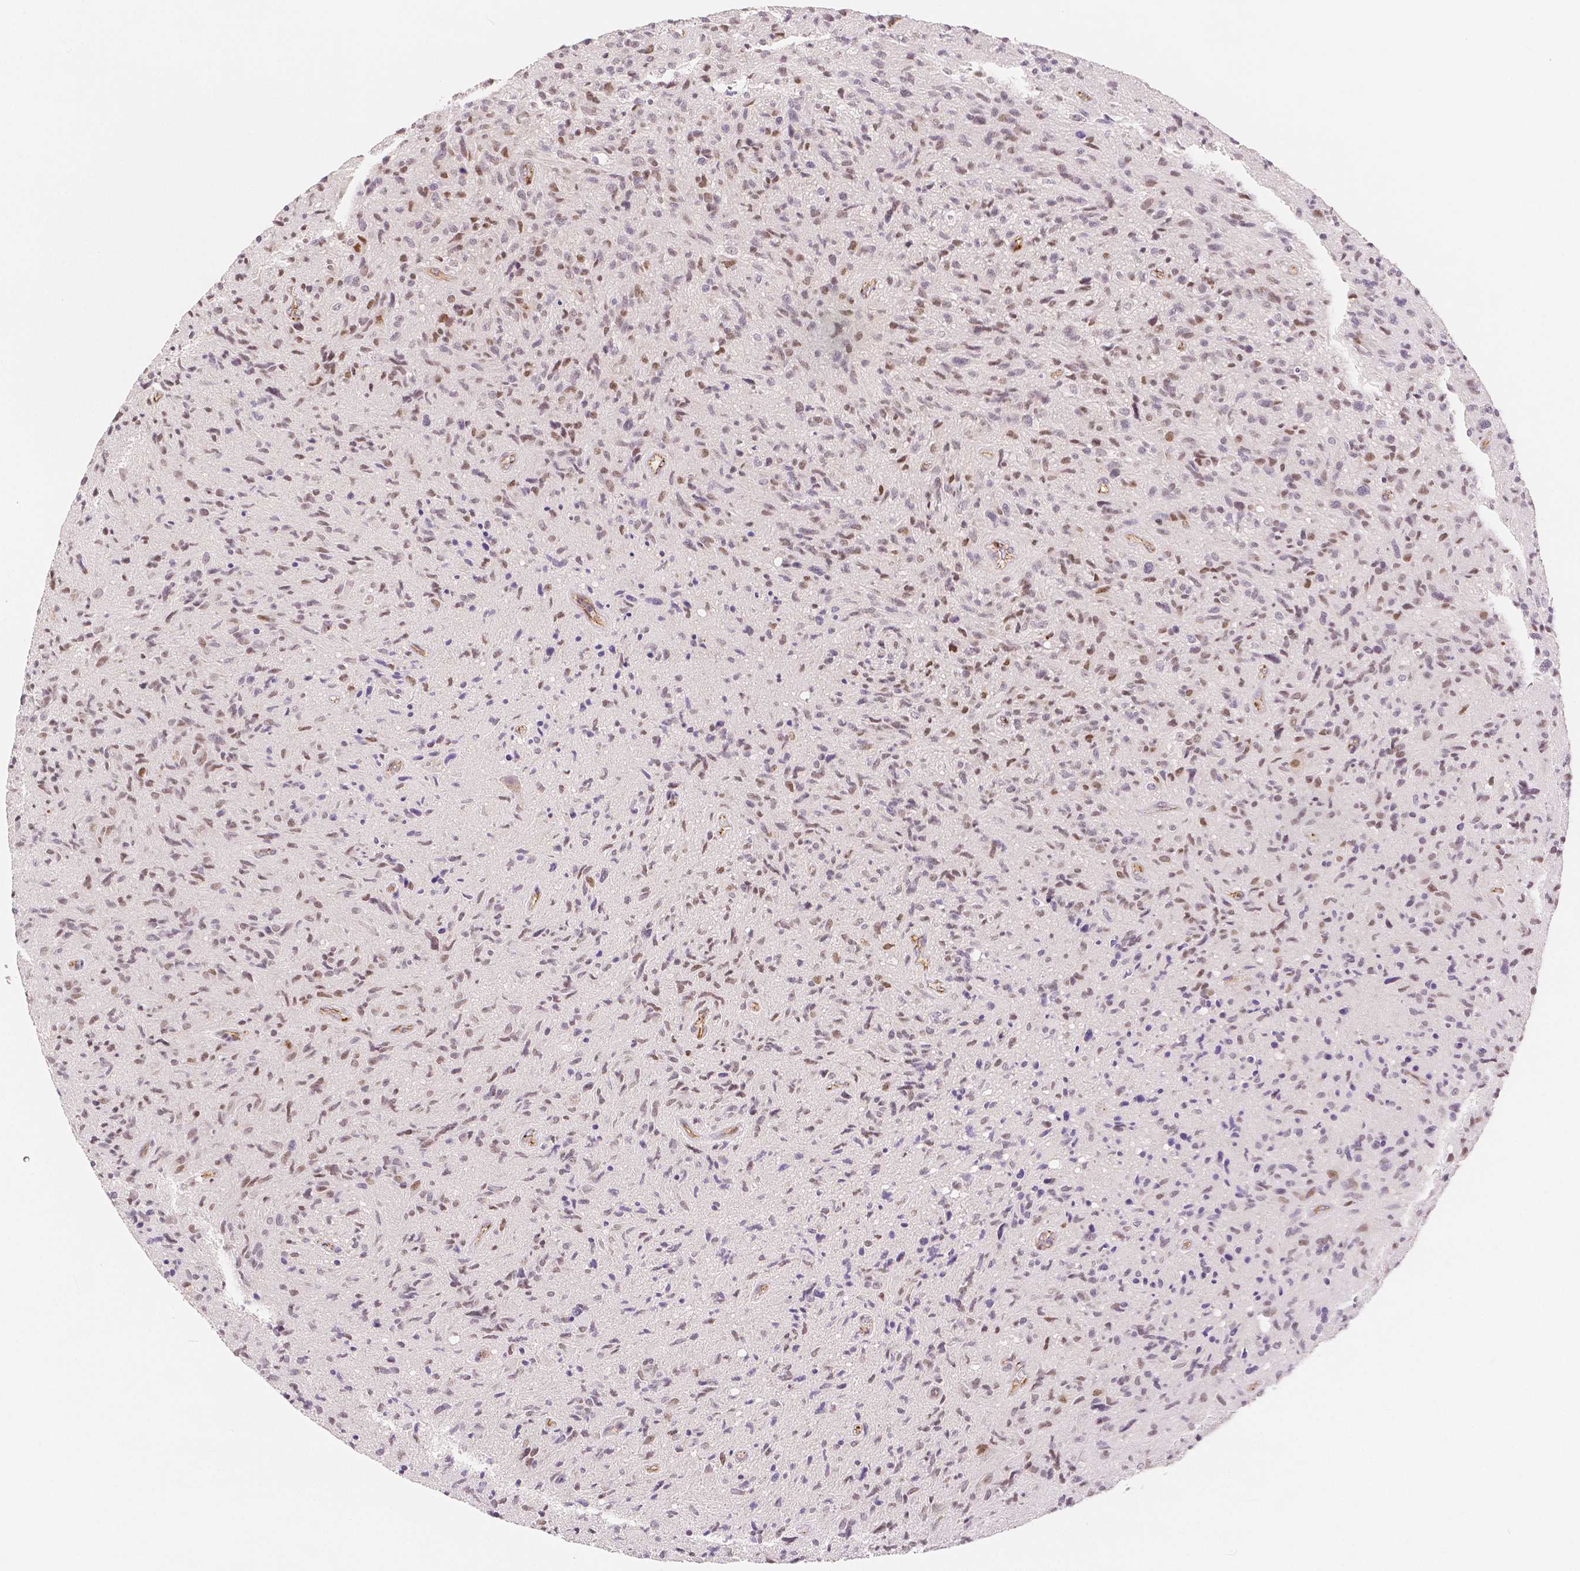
{"staining": {"intensity": "weak", "quantity": "<25%", "location": "nuclear"}, "tissue": "glioma", "cell_type": "Tumor cells", "image_type": "cancer", "snomed": [{"axis": "morphology", "description": "Glioma, malignant, High grade"}, {"axis": "topography", "description": "Brain"}], "caption": "DAB (3,3'-diaminobenzidine) immunohistochemical staining of malignant glioma (high-grade) shows no significant positivity in tumor cells.", "gene": "OCLN", "patient": {"sex": "male", "age": 54}}